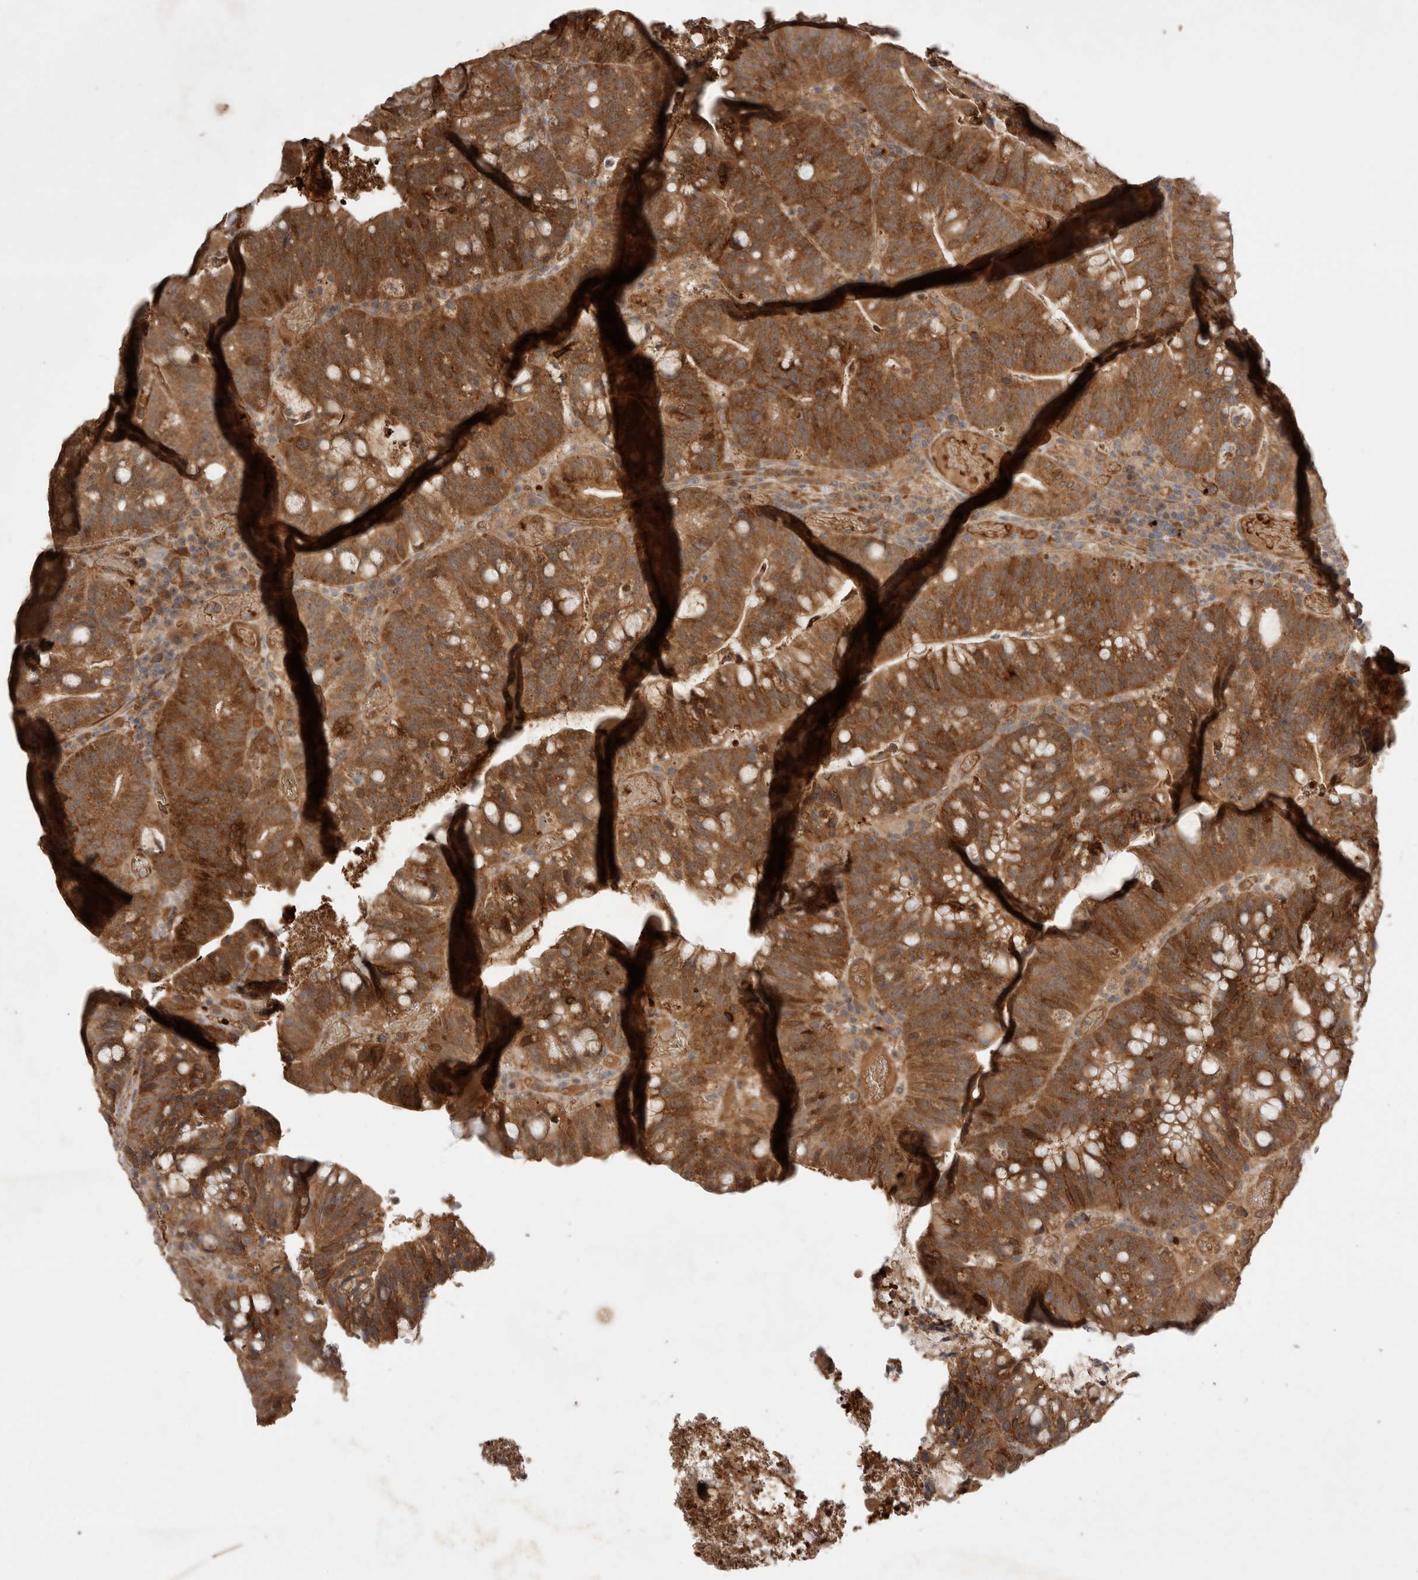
{"staining": {"intensity": "moderate", "quantity": ">75%", "location": "cytoplasmic/membranous"}, "tissue": "colorectal cancer", "cell_type": "Tumor cells", "image_type": "cancer", "snomed": [{"axis": "morphology", "description": "Adenocarcinoma, NOS"}, {"axis": "topography", "description": "Colon"}], "caption": "Moderate cytoplasmic/membranous expression for a protein is appreciated in about >75% of tumor cells of colorectal cancer using IHC.", "gene": "FAM221A", "patient": {"sex": "female", "age": 66}}